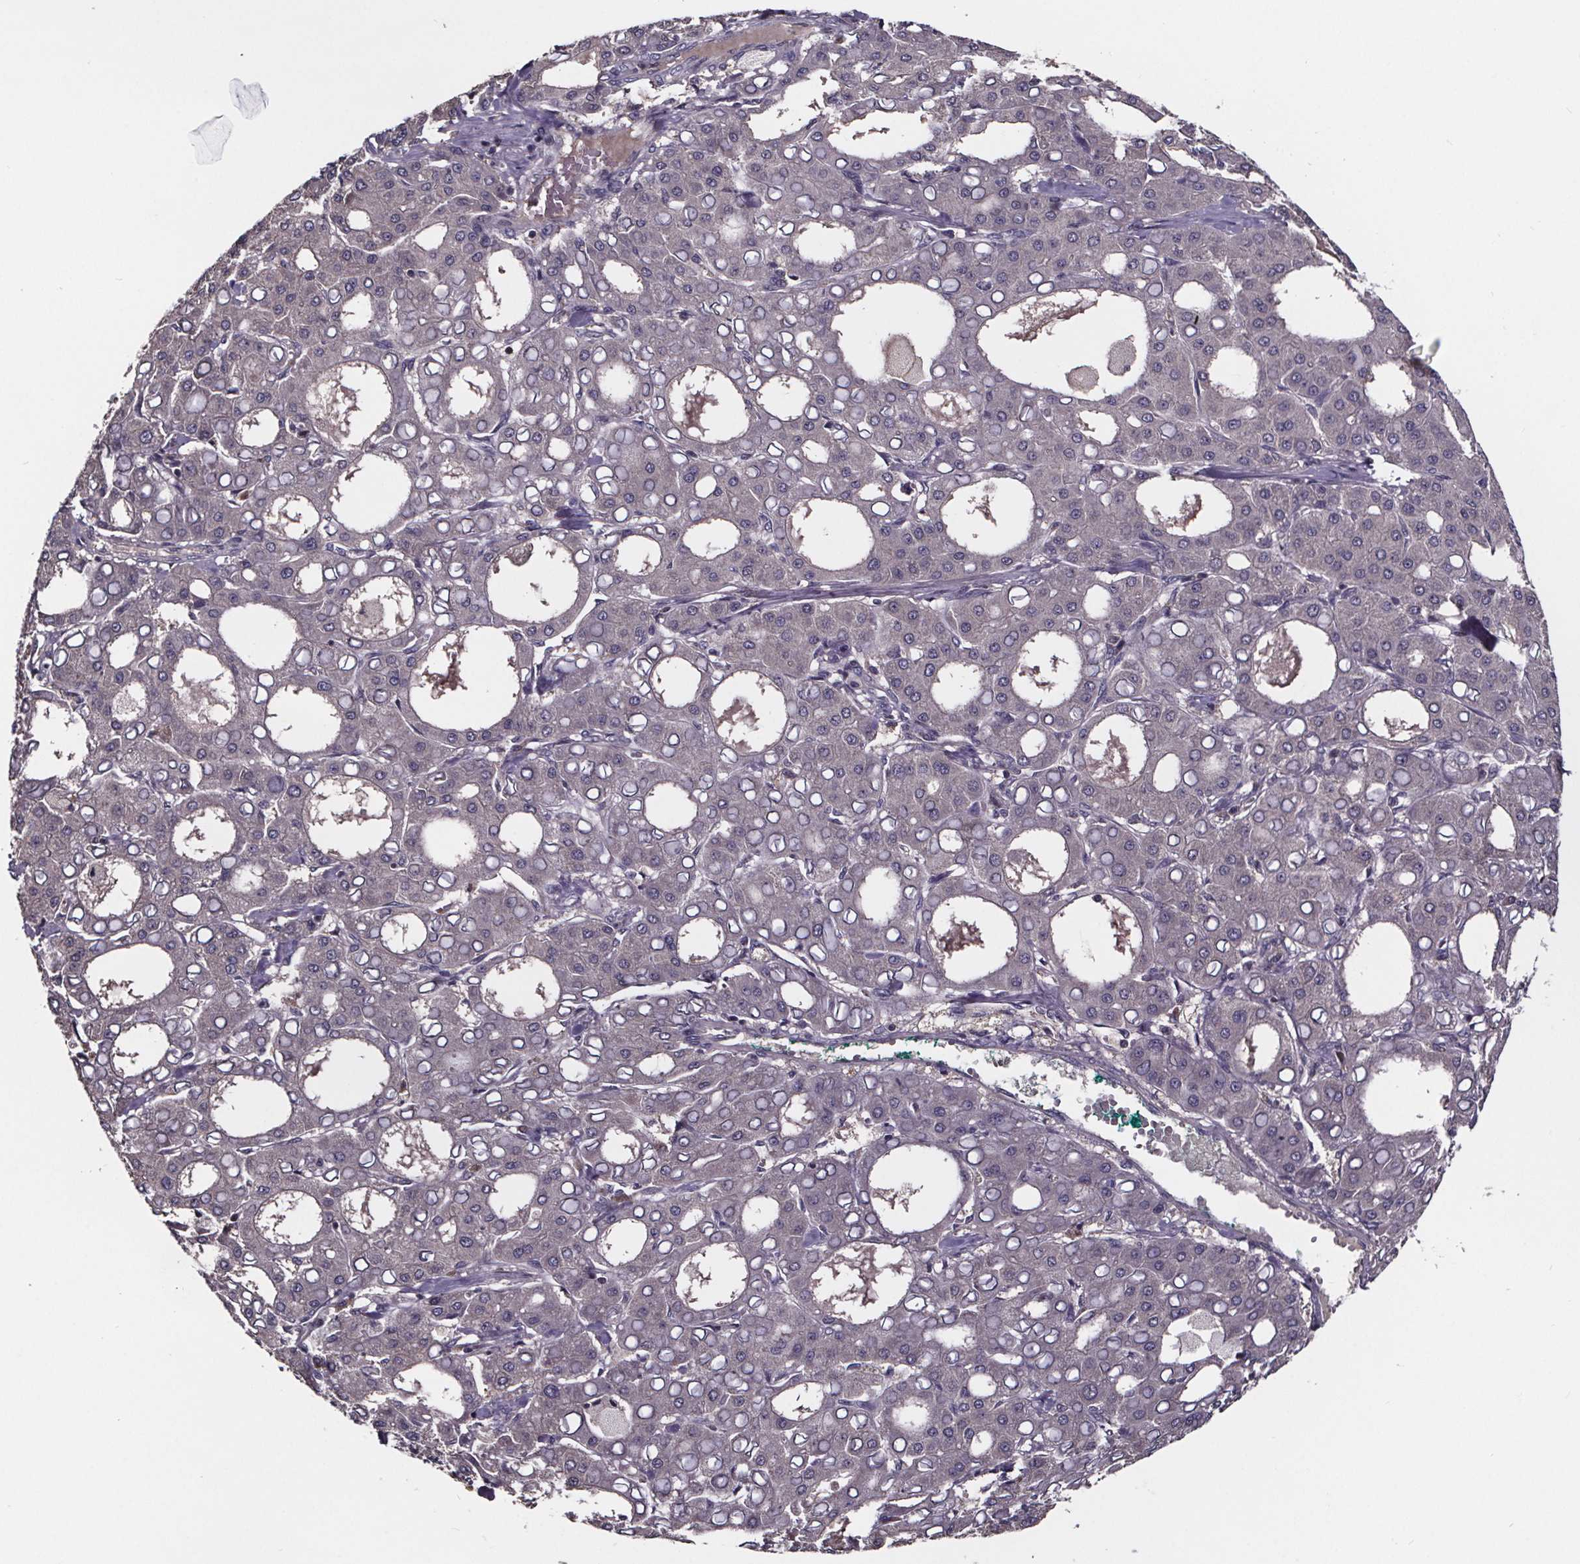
{"staining": {"intensity": "negative", "quantity": "none", "location": "none"}, "tissue": "liver cancer", "cell_type": "Tumor cells", "image_type": "cancer", "snomed": [{"axis": "morphology", "description": "Carcinoma, Hepatocellular, NOS"}, {"axis": "topography", "description": "Liver"}], "caption": "Tumor cells show no significant expression in liver cancer.", "gene": "SMIM1", "patient": {"sex": "male", "age": 65}}